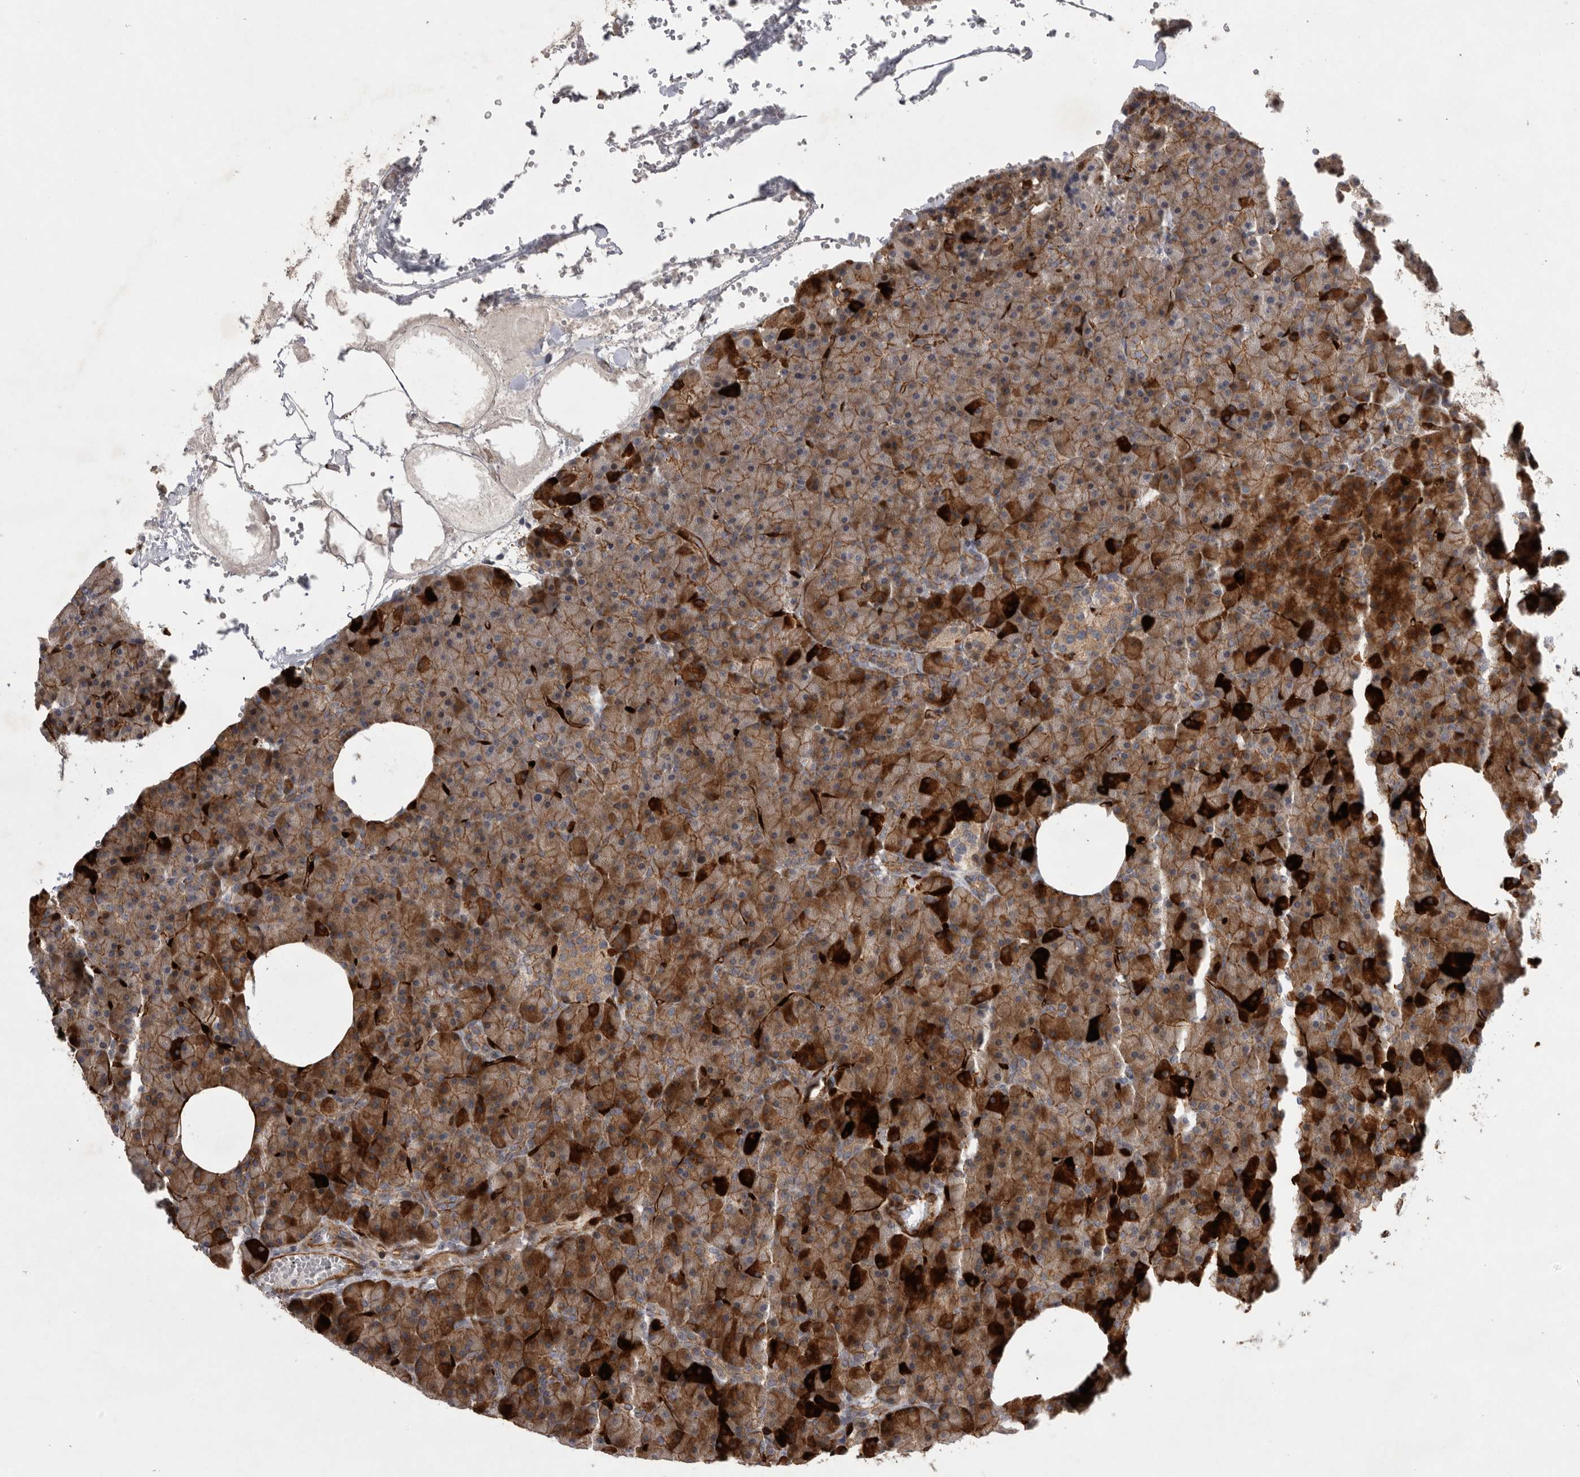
{"staining": {"intensity": "strong", "quantity": ">75%", "location": "cytoplasmic/membranous"}, "tissue": "pancreas", "cell_type": "Exocrine glandular cells", "image_type": "normal", "snomed": [{"axis": "morphology", "description": "Normal tissue, NOS"}, {"axis": "morphology", "description": "Carcinoid, malignant, NOS"}, {"axis": "topography", "description": "Pancreas"}], "caption": "Immunohistochemical staining of benign pancreas exhibits >75% levels of strong cytoplasmic/membranous protein staining in approximately >75% of exocrine glandular cells. (IHC, brightfield microscopy, high magnification).", "gene": "MPDZ", "patient": {"sex": "female", "age": 35}}